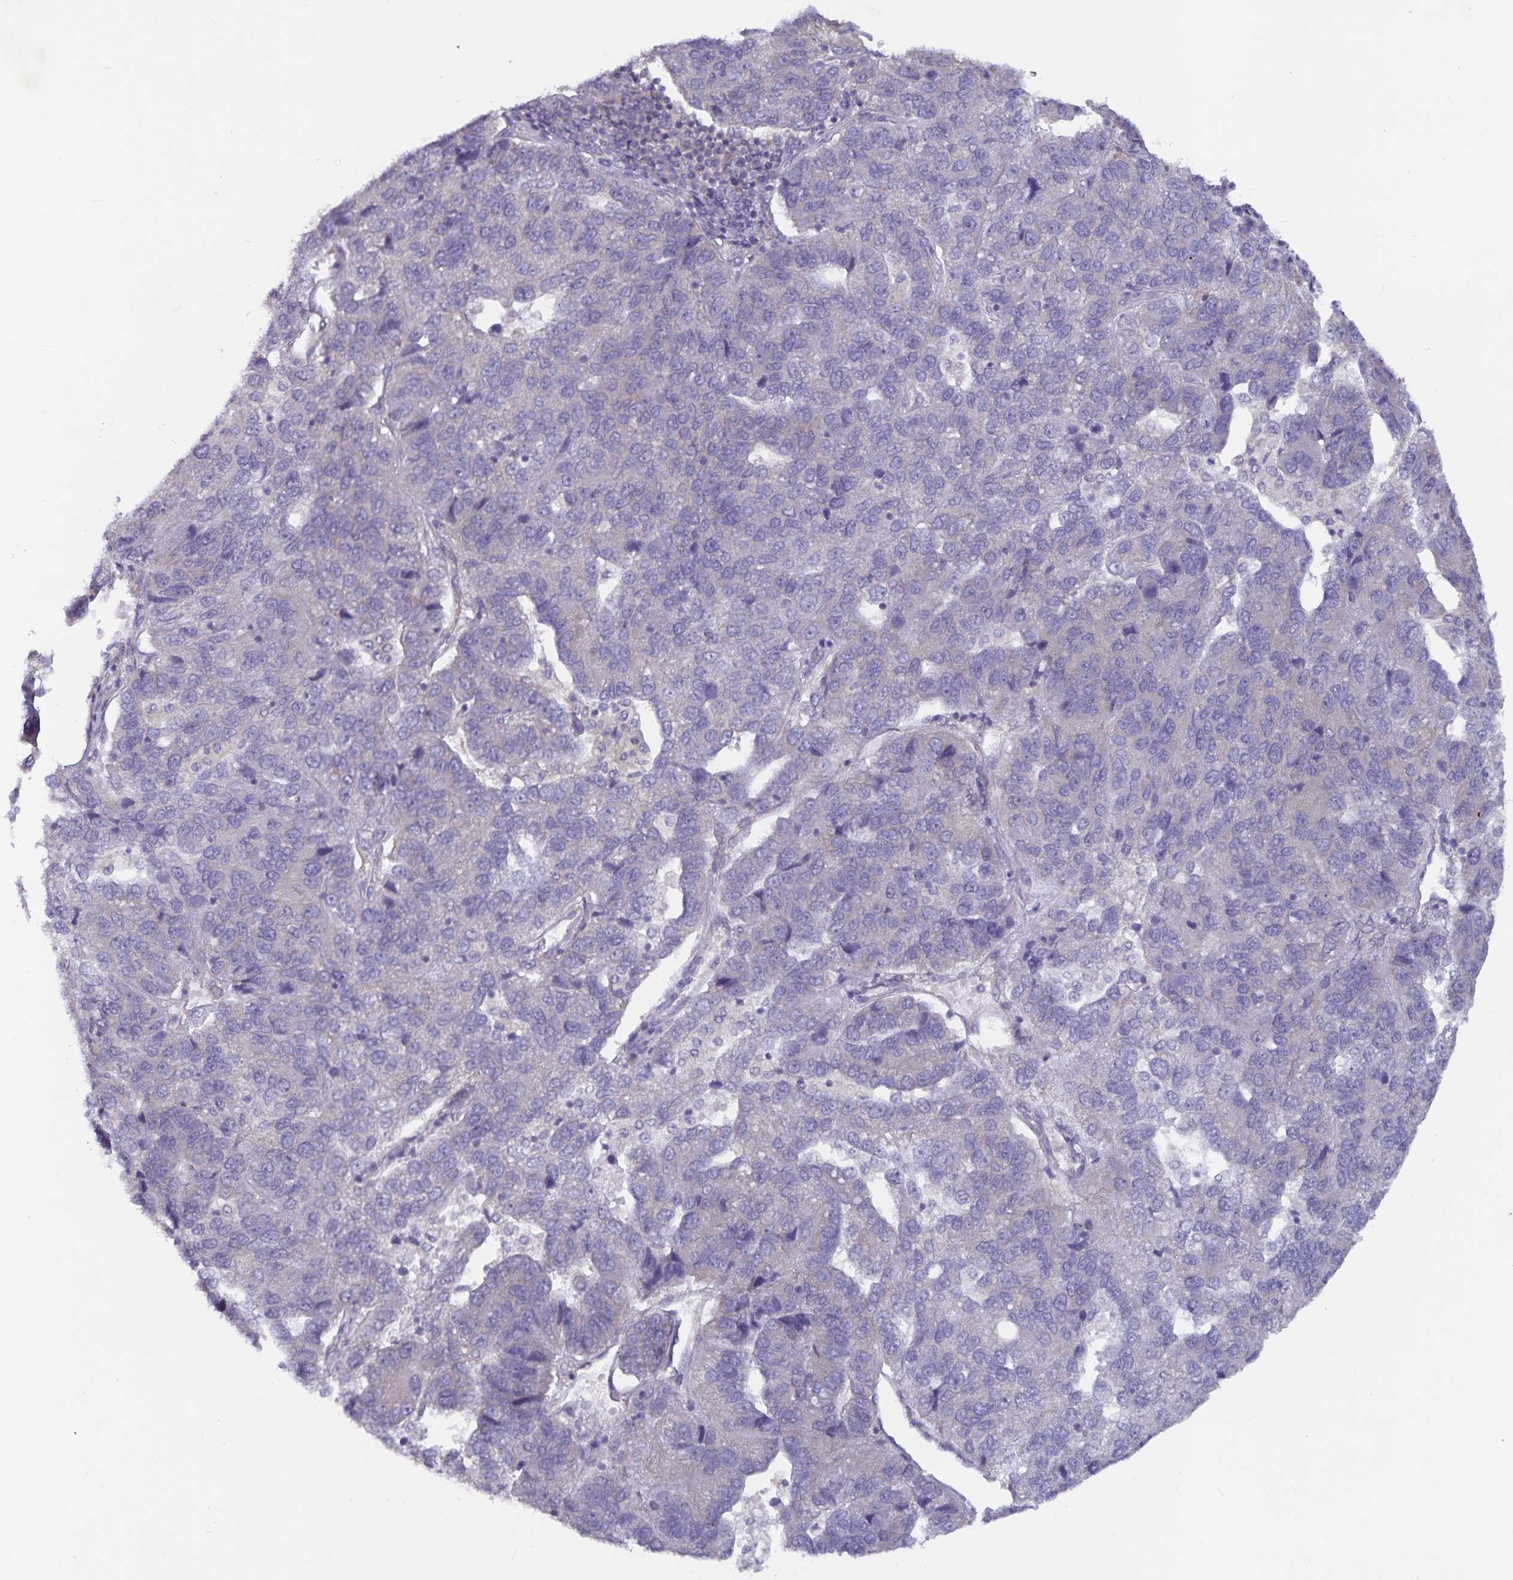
{"staining": {"intensity": "negative", "quantity": "none", "location": "none"}, "tissue": "pancreatic cancer", "cell_type": "Tumor cells", "image_type": "cancer", "snomed": [{"axis": "morphology", "description": "Adenocarcinoma, NOS"}, {"axis": "topography", "description": "Pancreas"}], "caption": "Immunohistochemistry micrograph of neoplastic tissue: human pancreatic adenocarcinoma stained with DAB reveals no significant protein expression in tumor cells.", "gene": "FAM120A", "patient": {"sex": "female", "age": 61}}